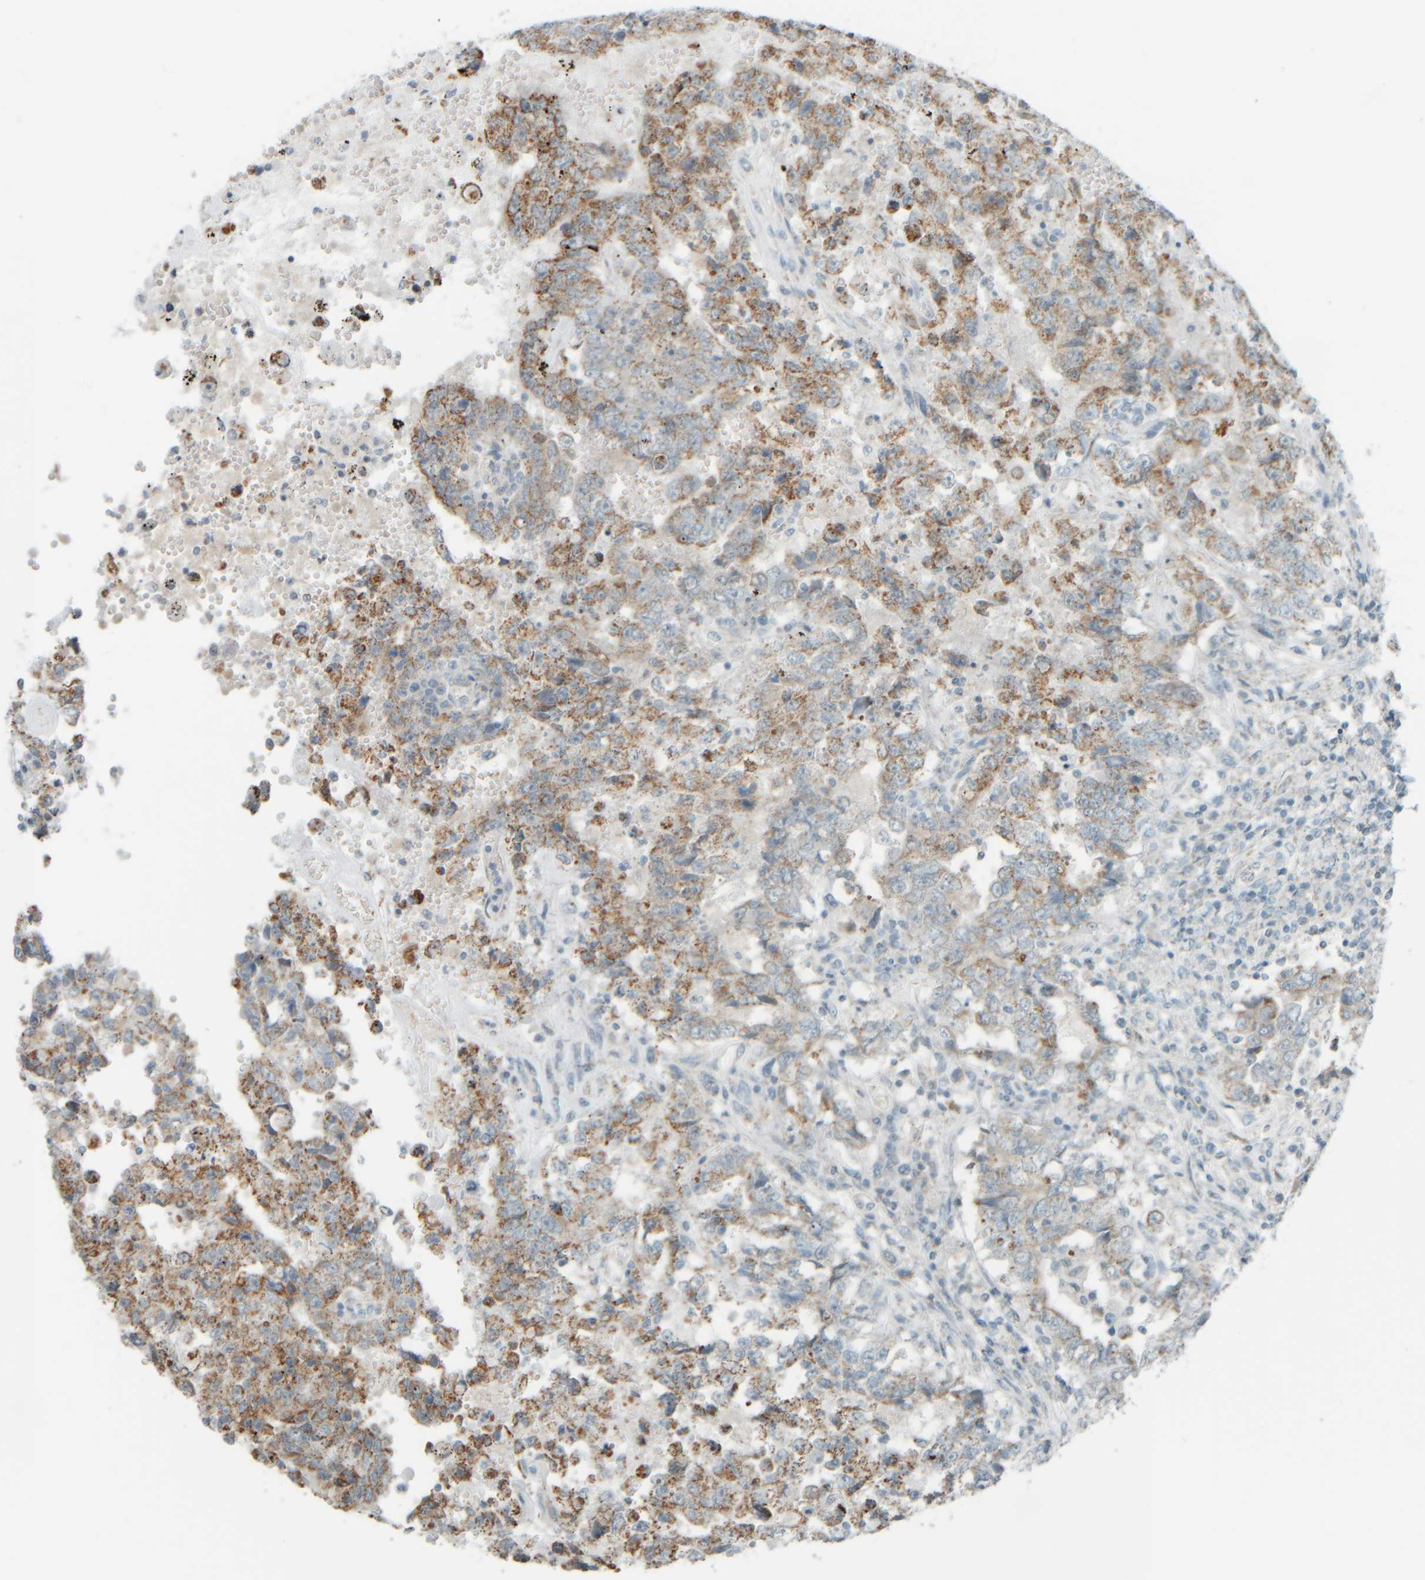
{"staining": {"intensity": "moderate", "quantity": "25%-75%", "location": "cytoplasmic/membranous"}, "tissue": "testis cancer", "cell_type": "Tumor cells", "image_type": "cancer", "snomed": [{"axis": "morphology", "description": "Carcinoma, Embryonal, NOS"}, {"axis": "topography", "description": "Testis"}], "caption": "Immunohistochemical staining of testis embryonal carcinoma displays medium levels of moderate cytoplasmic/membranous protein positivity in approximately 25%-75% of tumor cells. The staining was performed using DAB (3,3'-diaminobenzidine), with brown indicating positive protein expression. Nuclei are stained blue with hematoxylin.", "gene": "PTGES3L-AARSD1", "patient": {"sex": "male", "age": 26}}